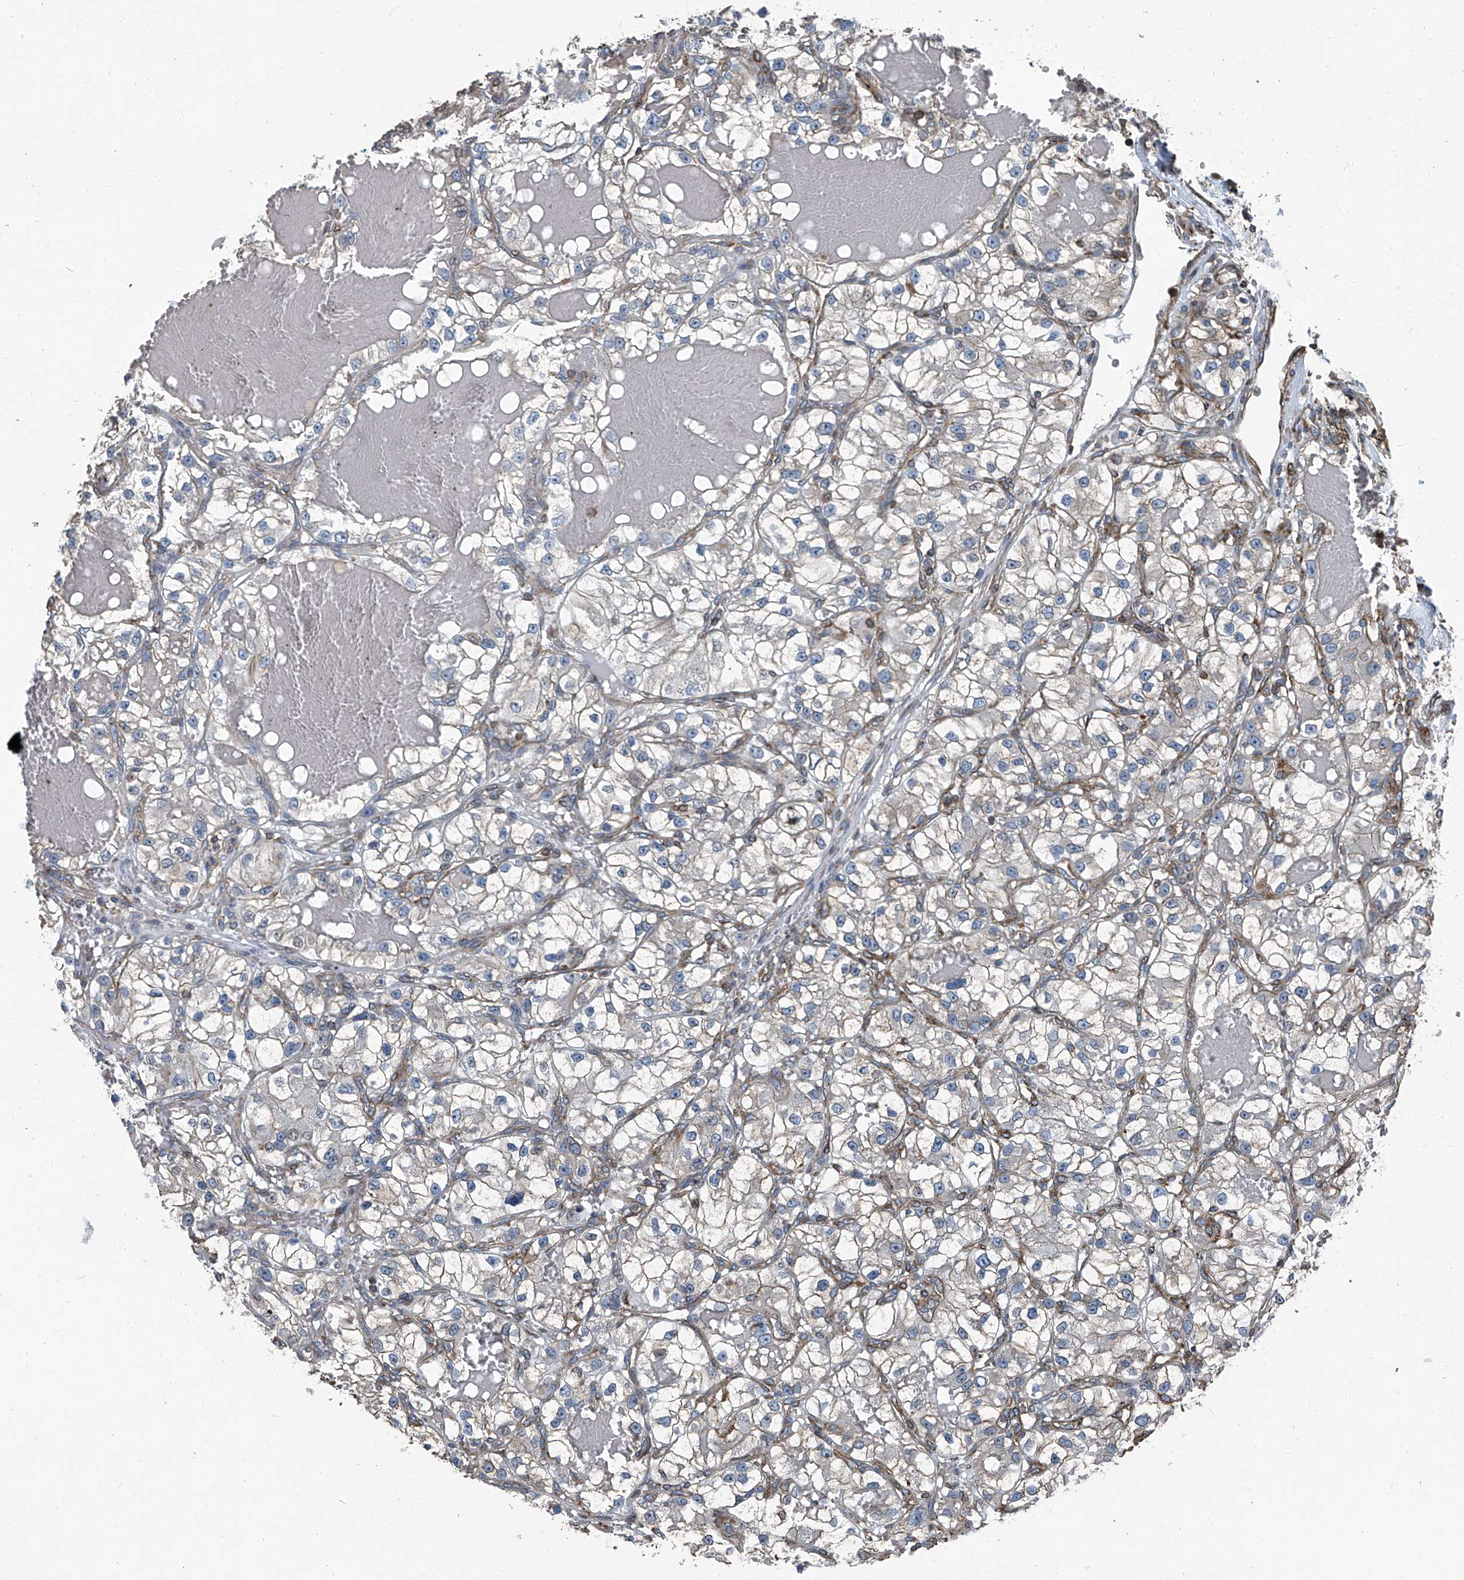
{"staining": {"intensity": "negative", "quantity": "none", "location": "none"}, "tissue": "renal cancer", "cell_type": "Tumor cells", "image_type": "cancer", "snomed": [{"axis": "morphology", "description": "Adenocarcinoma, NOS"}, {"axis": "topography", "description": "Kidney"}], "caption": "The immunohistochemistry (IHC) histopathology image has no significant staining in tumor cells of adenocarcinoma (renal) tissue.", "gene": "SEPTIN7", "patient": {"sex": "female", "age": 57}}